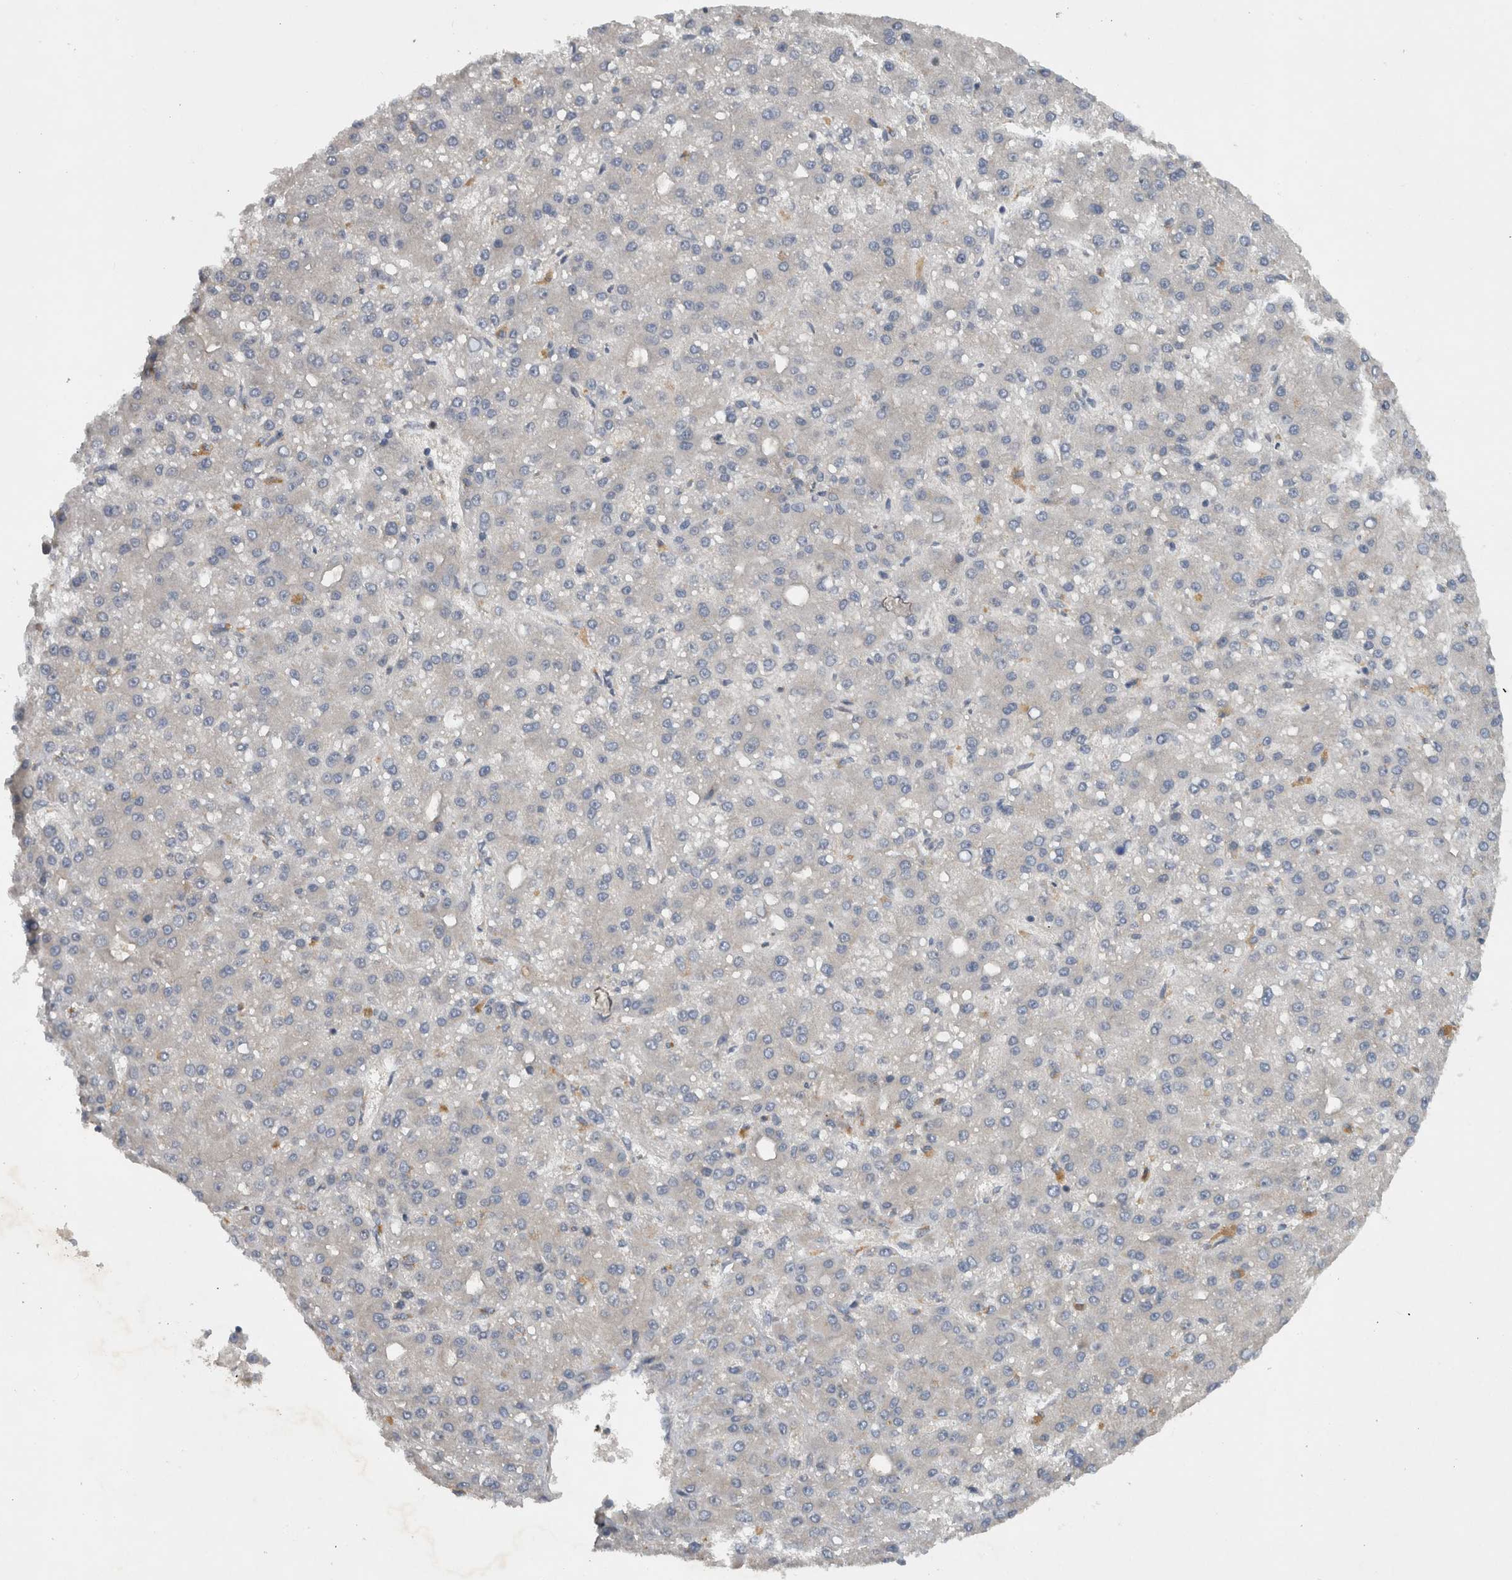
{"staining": {"intensity": "negative", "quantity": "none", "location": "none"}, "tissue": "liver cancer", "cell_type": "Tumor cells", "image_type": "cancer", "snomed": [{"axis": "morphology", "description": "Carcinoma, Hepatocellular, NOS"}, {"axis": "topography", "description": "Liver"}], "caption": "Hepatocellular carcinoma (liver) stained for a protein using immunohistochemistry (IHC) exhibits no expression tumor cells.", "gene": "SCARA5", "patient": {"sex": "male", "age": 67}}